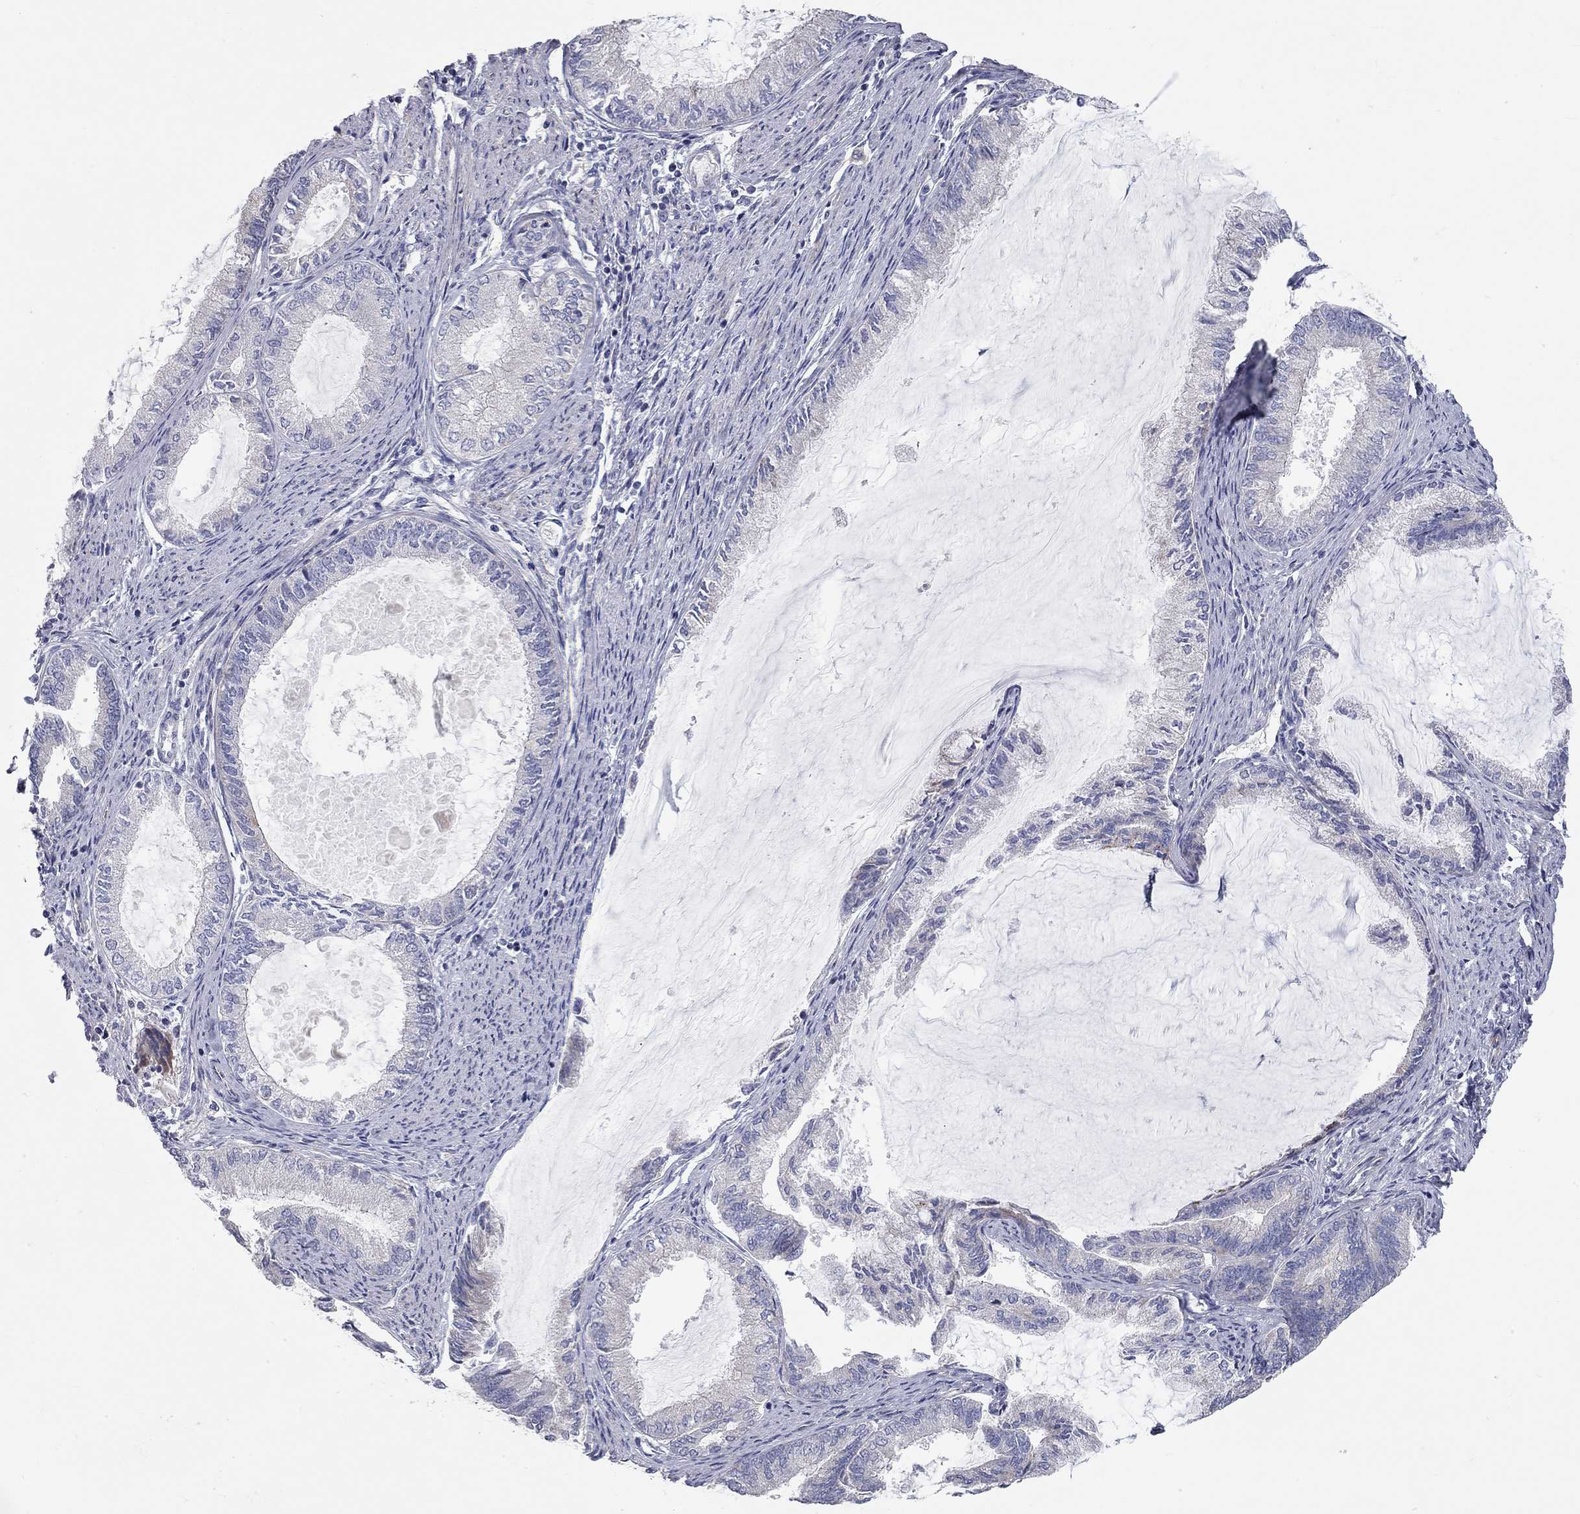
{"staining": {"intensity": "moderate", "quantity": "<25%", "location": "cytoplasmic/membranous"}, "tissue": "endometrial cancer", "cell_type": "Tumor cells", "image_type": "cancer", "snomed": [{"axis": "morphology", "description": "Adenocarcinoma, NOS"}, {"axis": "topography", "description": "Endometrium"}], "caption": "Tumor cells show low levels of moderate cytoplasmic/membranous expression in about <25% of cells in human adenocarcinoma (endometrial).", "gene": "KANSL1L", "patient": {"sex": "female", "age": 86}}